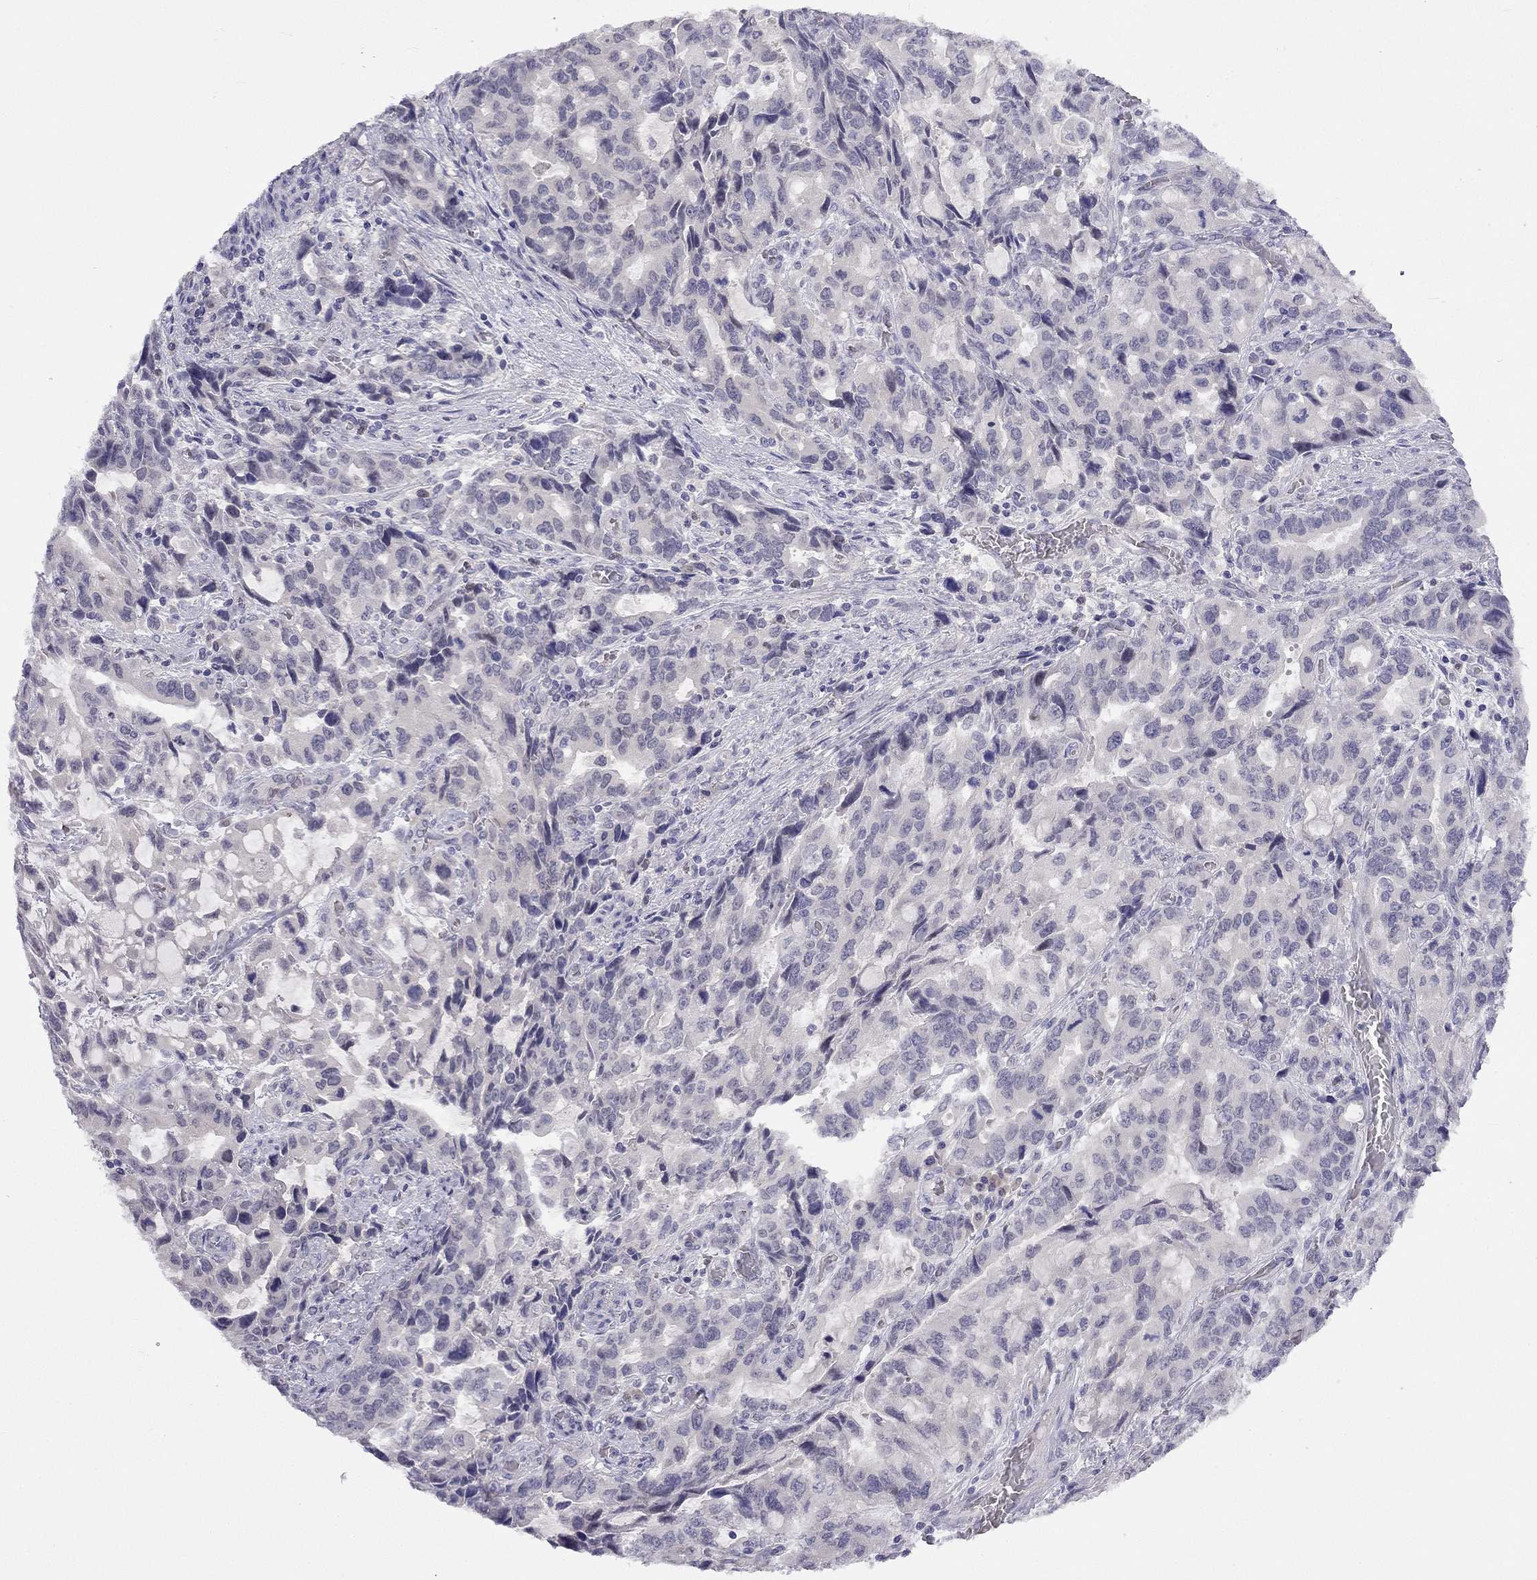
{"staining": {"intensity": "negative", "quantity": "none", "location": "none"}, "tissue": "stomach cancer", "cell_type": "Tumor cells", "image_type": "cancer", "snomed": [{"axis": "morphology", "description": "Adenocarcinoma, NOS"}, {"axis": "topography", "description": "Stomach, upper"}], "caption": "Adenocarcinoma (stomach) stained for a protein using immunohistochemistry displays no expression tumor cells.", "gene": "C16orf89", "patient": {"sex": "male", "age": 85}}